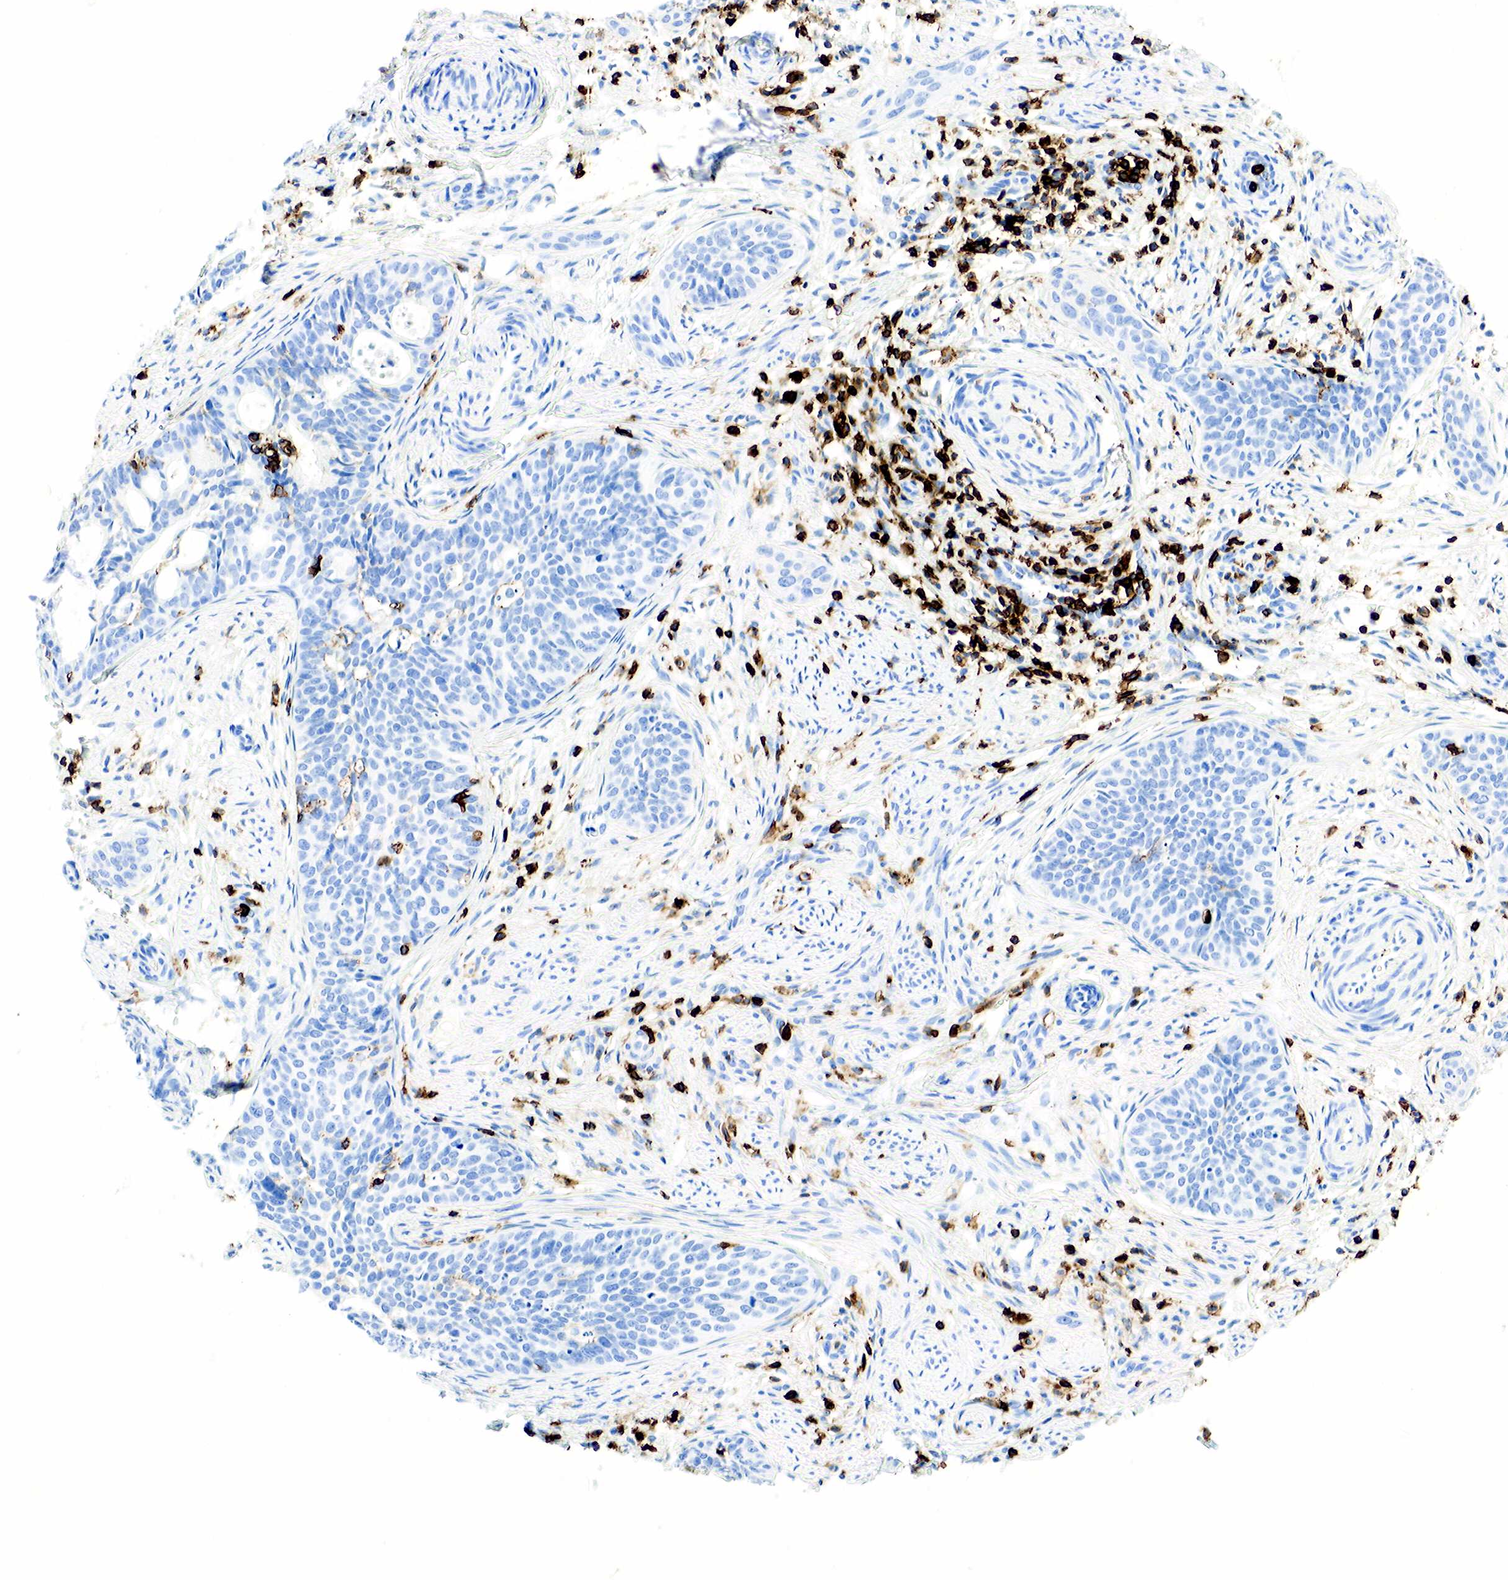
{"staining": {"intensity": "negative", "quantity": "none", "location": "none"}, "tissue": "cervical cancer", "cell_type": "Tumor cells", "image_type": "cancer", "snomed": [{"axis": "morphology", "description": "Squamous cell carcinoma, NOS"}, {"axis": "topography", "description": "Cervix"}], "caption": "Tumor cells are negative for brown protein staining in squamous cell carcinoma (cervical).", "gene": "PTPRC", "patient": {"sex": "female", "age": 34}}